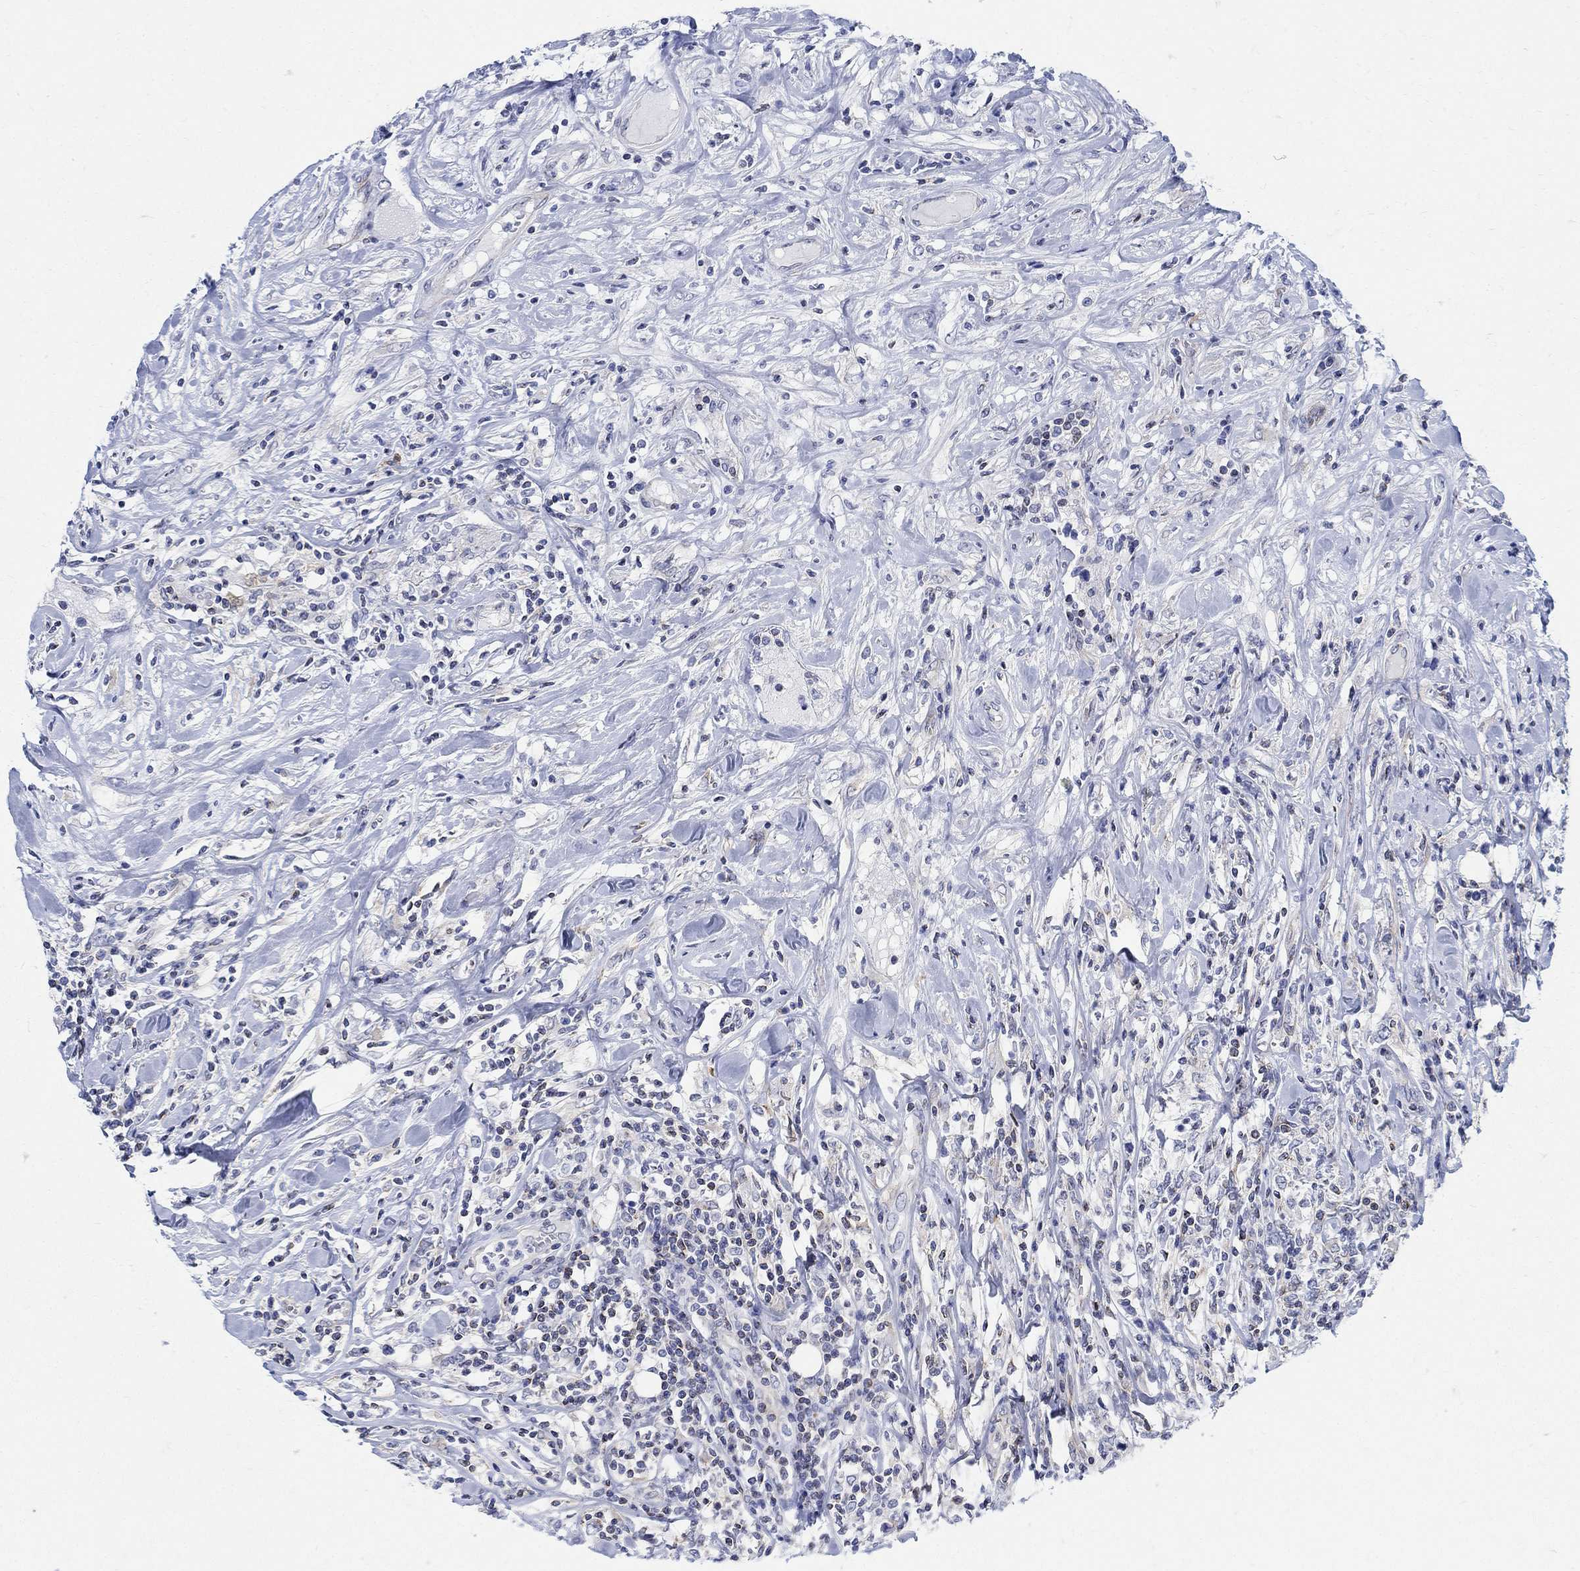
{"staining": {"intensity": "negative", "quantity": "none", "location": "none"}, "tissue": "lymphoma", "cell_type": "Tumor cells", "image_type": "cancer", "snomed": [{"axis": "morphology", "description": "Malignant lymphoma, non-Hodgkin's type, High grade"}, {"axis": "topography", "description": "Lymph node"}], "caption": "Lymphoma stained for a protein using immunohistochemistry (IHC) displays no positivity tumor cells.", "gene": "PHF21B", "patient": {"sex": "female", "age": 84}}